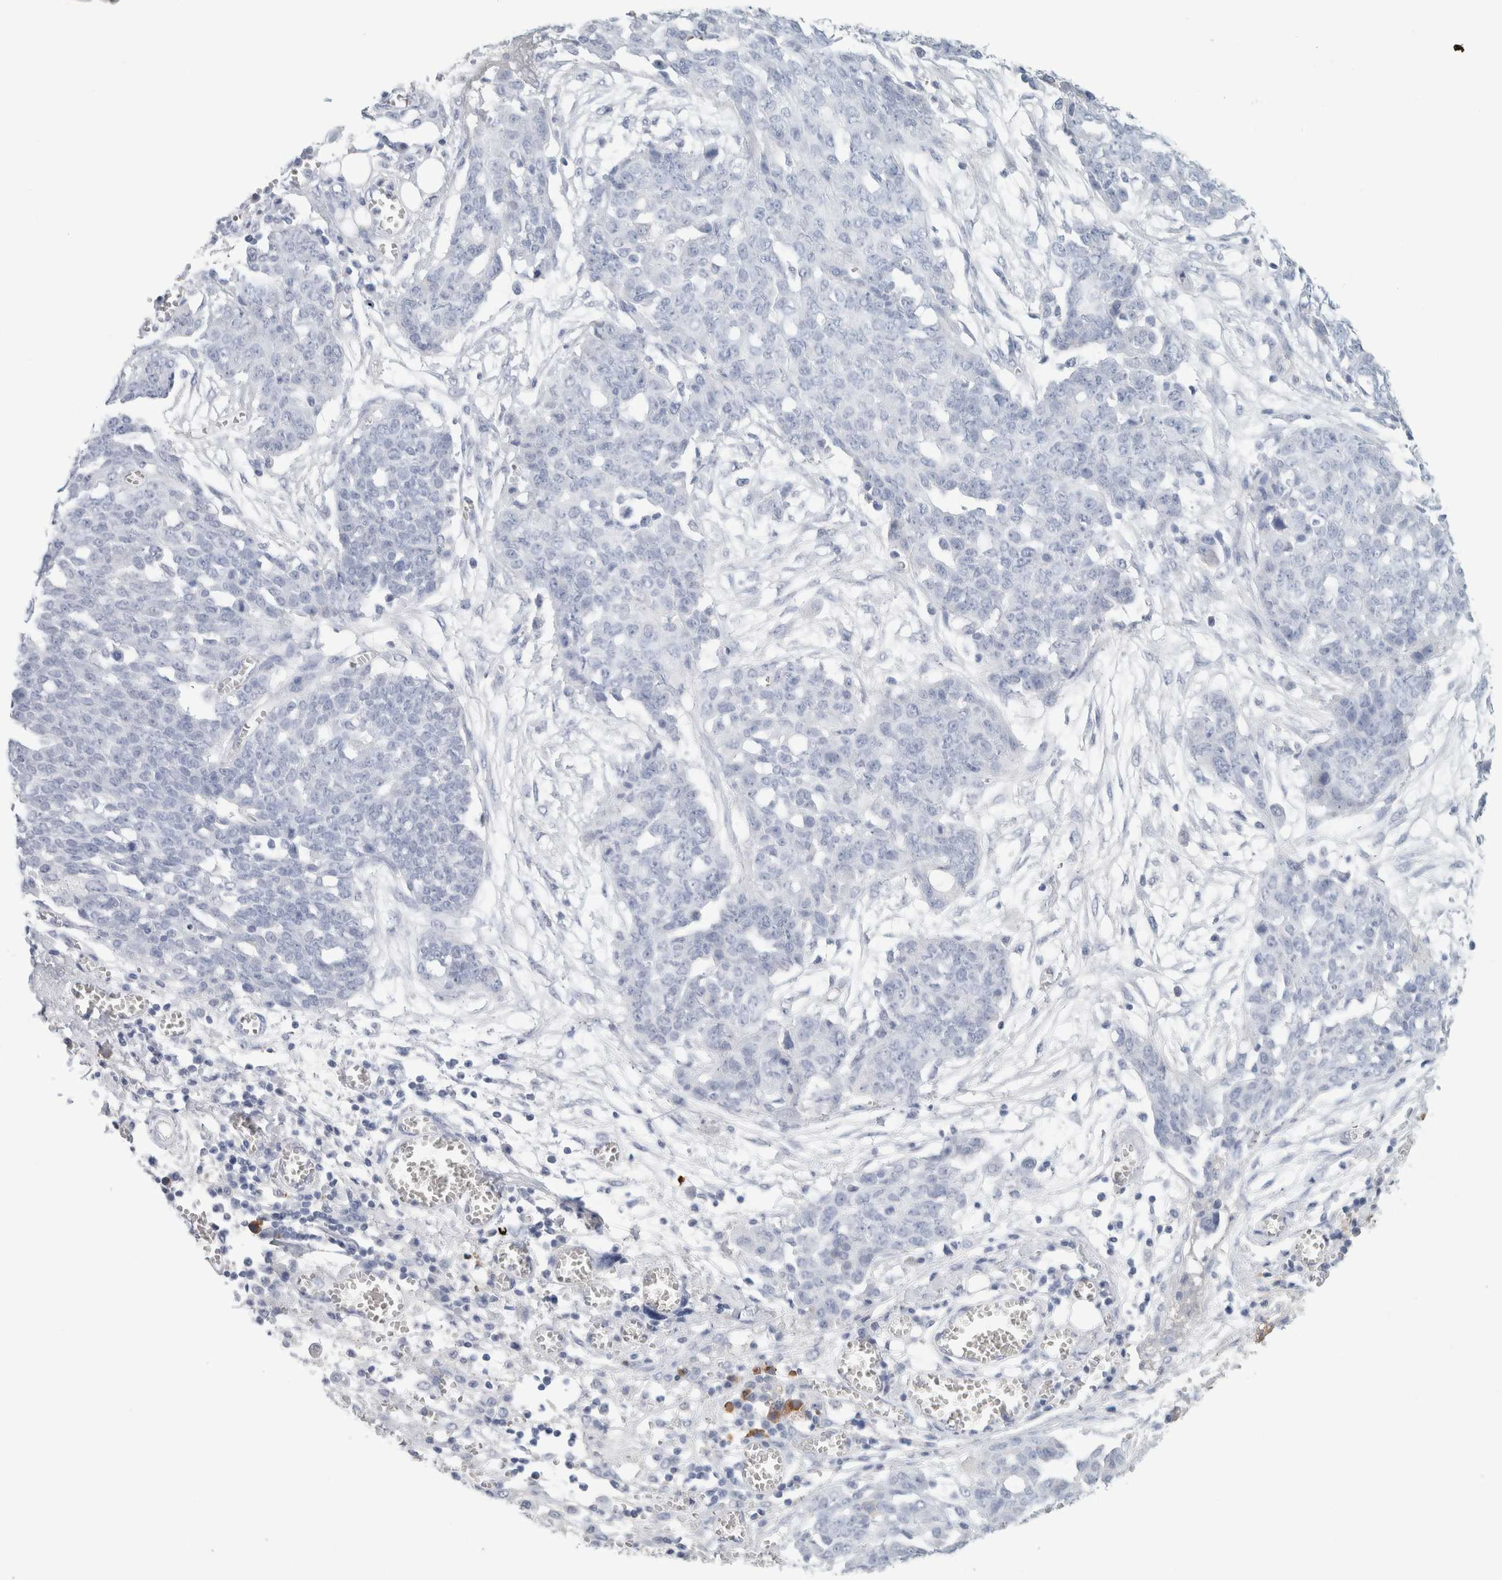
{"staining": {"intensity": "negative", "quantity": "none", "location": "none"}, "tissue": "ovarian cancer", "cell_type": "Tumor cells", "image_type": "cancer", "snomed": [{"axis": "morphology", "description": "Cystadenocarcinoma, serous, NOS"}, {"axis": "topography", "description": "Soft tissue"}, {"axis": "topography", "description": "Ovary"}], "caption": "Image shows no protein staining in tumor cells of ovarian cancer tissue.", "gene": "IL6", "patient": {"sex": "female", "age": 57}}